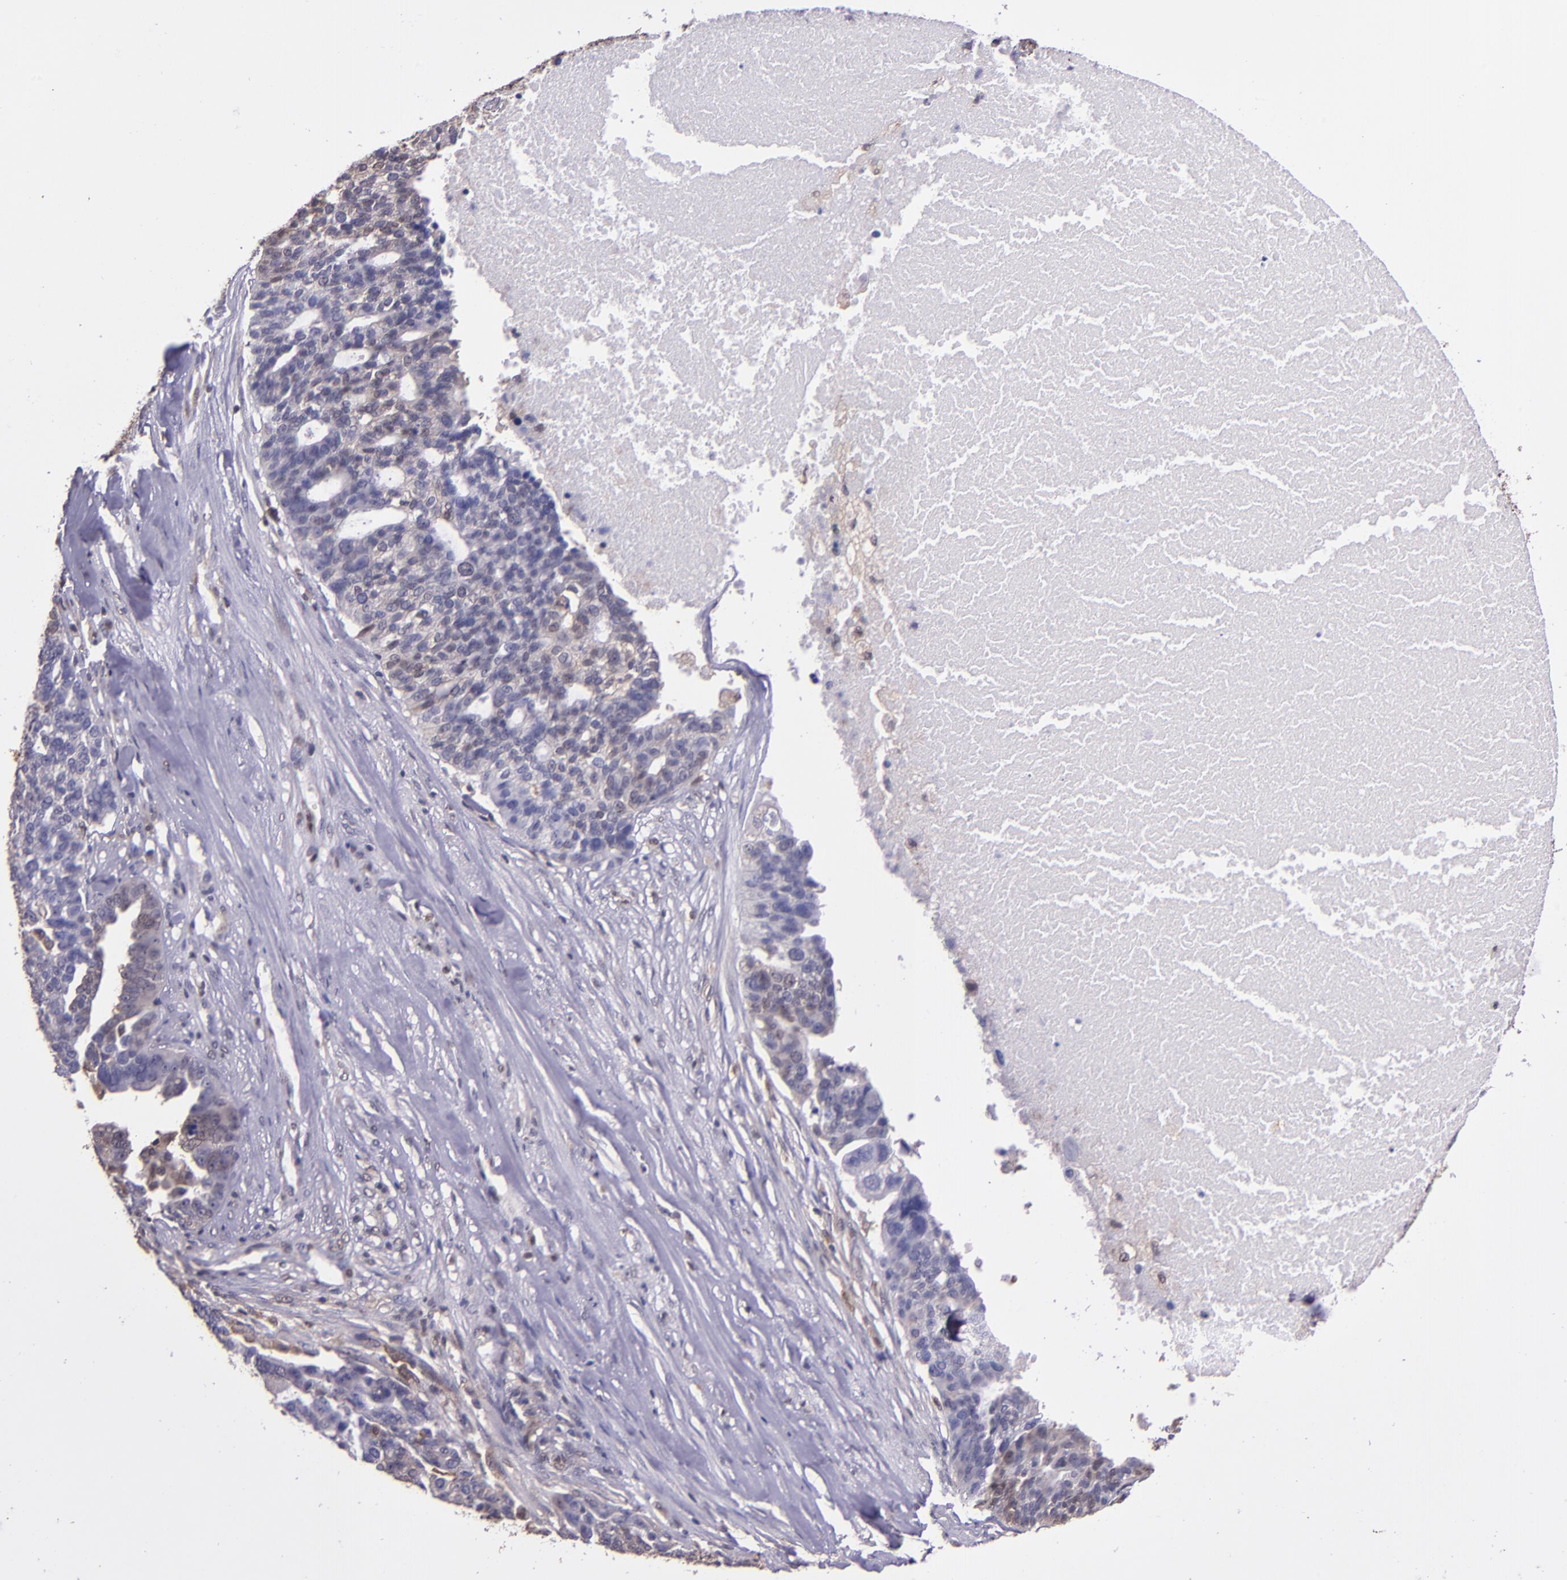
{"staining": {"intensity": "weak", "quantity": "25%-75%", "location": "cytoplasmic/membranous"}, "tissue": "ovarian cancer", "cell_type": "Tumor cells", "image_type": "cancer", "snomed": [{"axis": "morphology", "description": "Cystadenocarcinoma, serous, NOS"}, {"axis": "topography", "description": "Ovary"}], "caption": "A low amount of weak cytoplasmic/membranous positivity is seen in about 25%-75% of tumor cells in ovarian serous cystadenocarcinoma tissue.", "gene": "STAT6", "patient": {"sex": "female", "age": 59}}